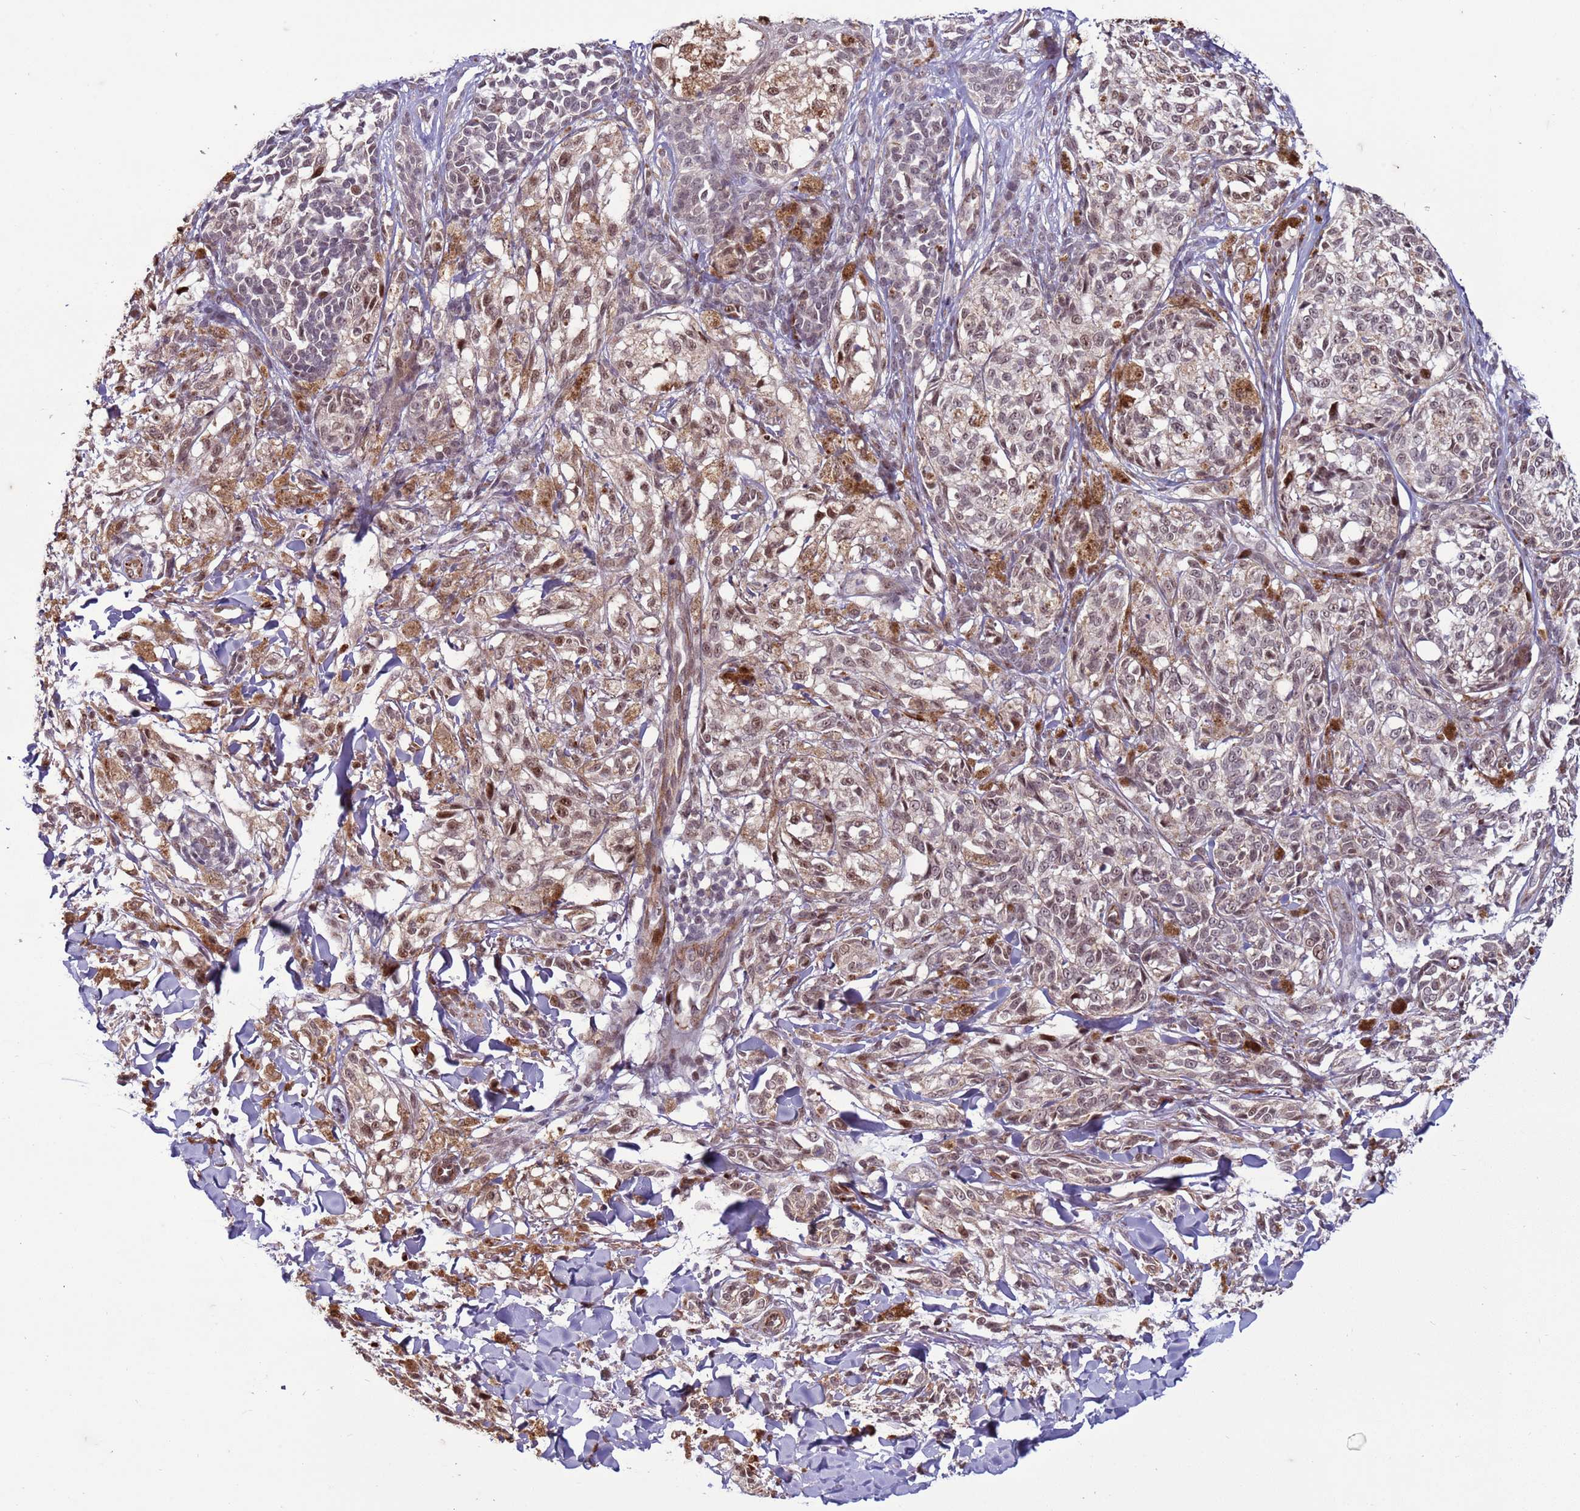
{"staining": {"intensity": "weak", "quantity": "<25%", "location": "nuclear"}, "tissue": "melanoma", "cell_type": "Tumor cells", "image_type": "cancer", "snomed": [{"axis": "morphology", "description": "Malignant melanoma, NOS"}, {"axis": "topography", "description": "Skin of upper extremity"}], "caption": "There is no significant expression in tumor cells of melanoma.", "gene": "SHC3", "patient": {"sex": "male", "age": 40}}